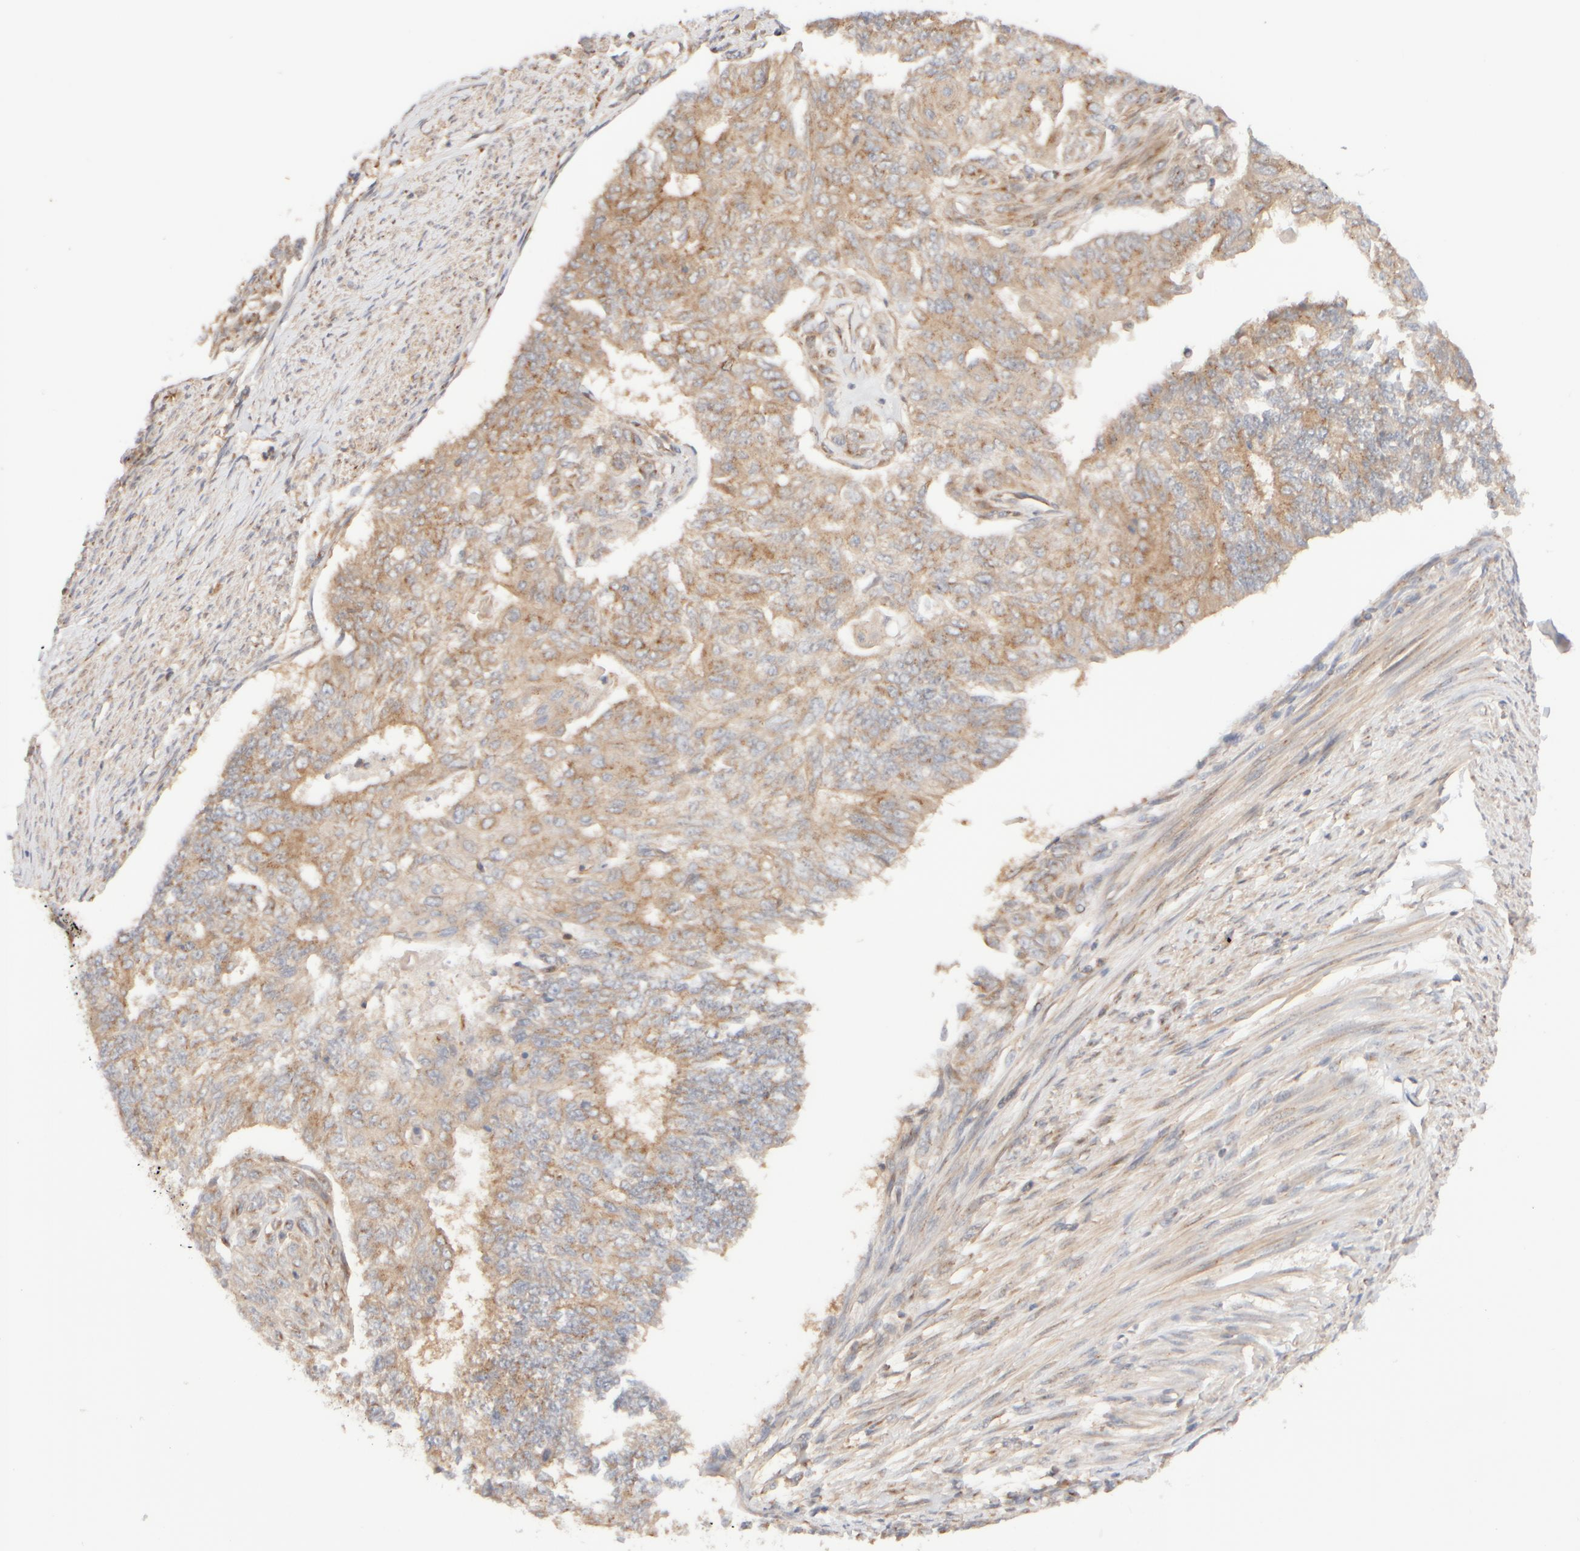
{"staining": {"intensity": "weak", "quantity": "25%-75%", "location": "cytoplasmic/membranous"}, "tissue": "endometrial cancer", "cell_type": "Tumor cells", "image_type": "cancer", "snomed": [{"axis": "morphology", "description": "Adenocarcinoma, NOS"}, {"axis": "topography", "description": "Endometrium"}], "caption": "Human endometrial cancer (adenocarcinoma) stained with a brown dye shows weak cytoplasmic/membranous positive positivity in approximately 25%-75% of tumor cells.", "gene": "RABEP1", "patient": {"sex": "female", "age": 32}}